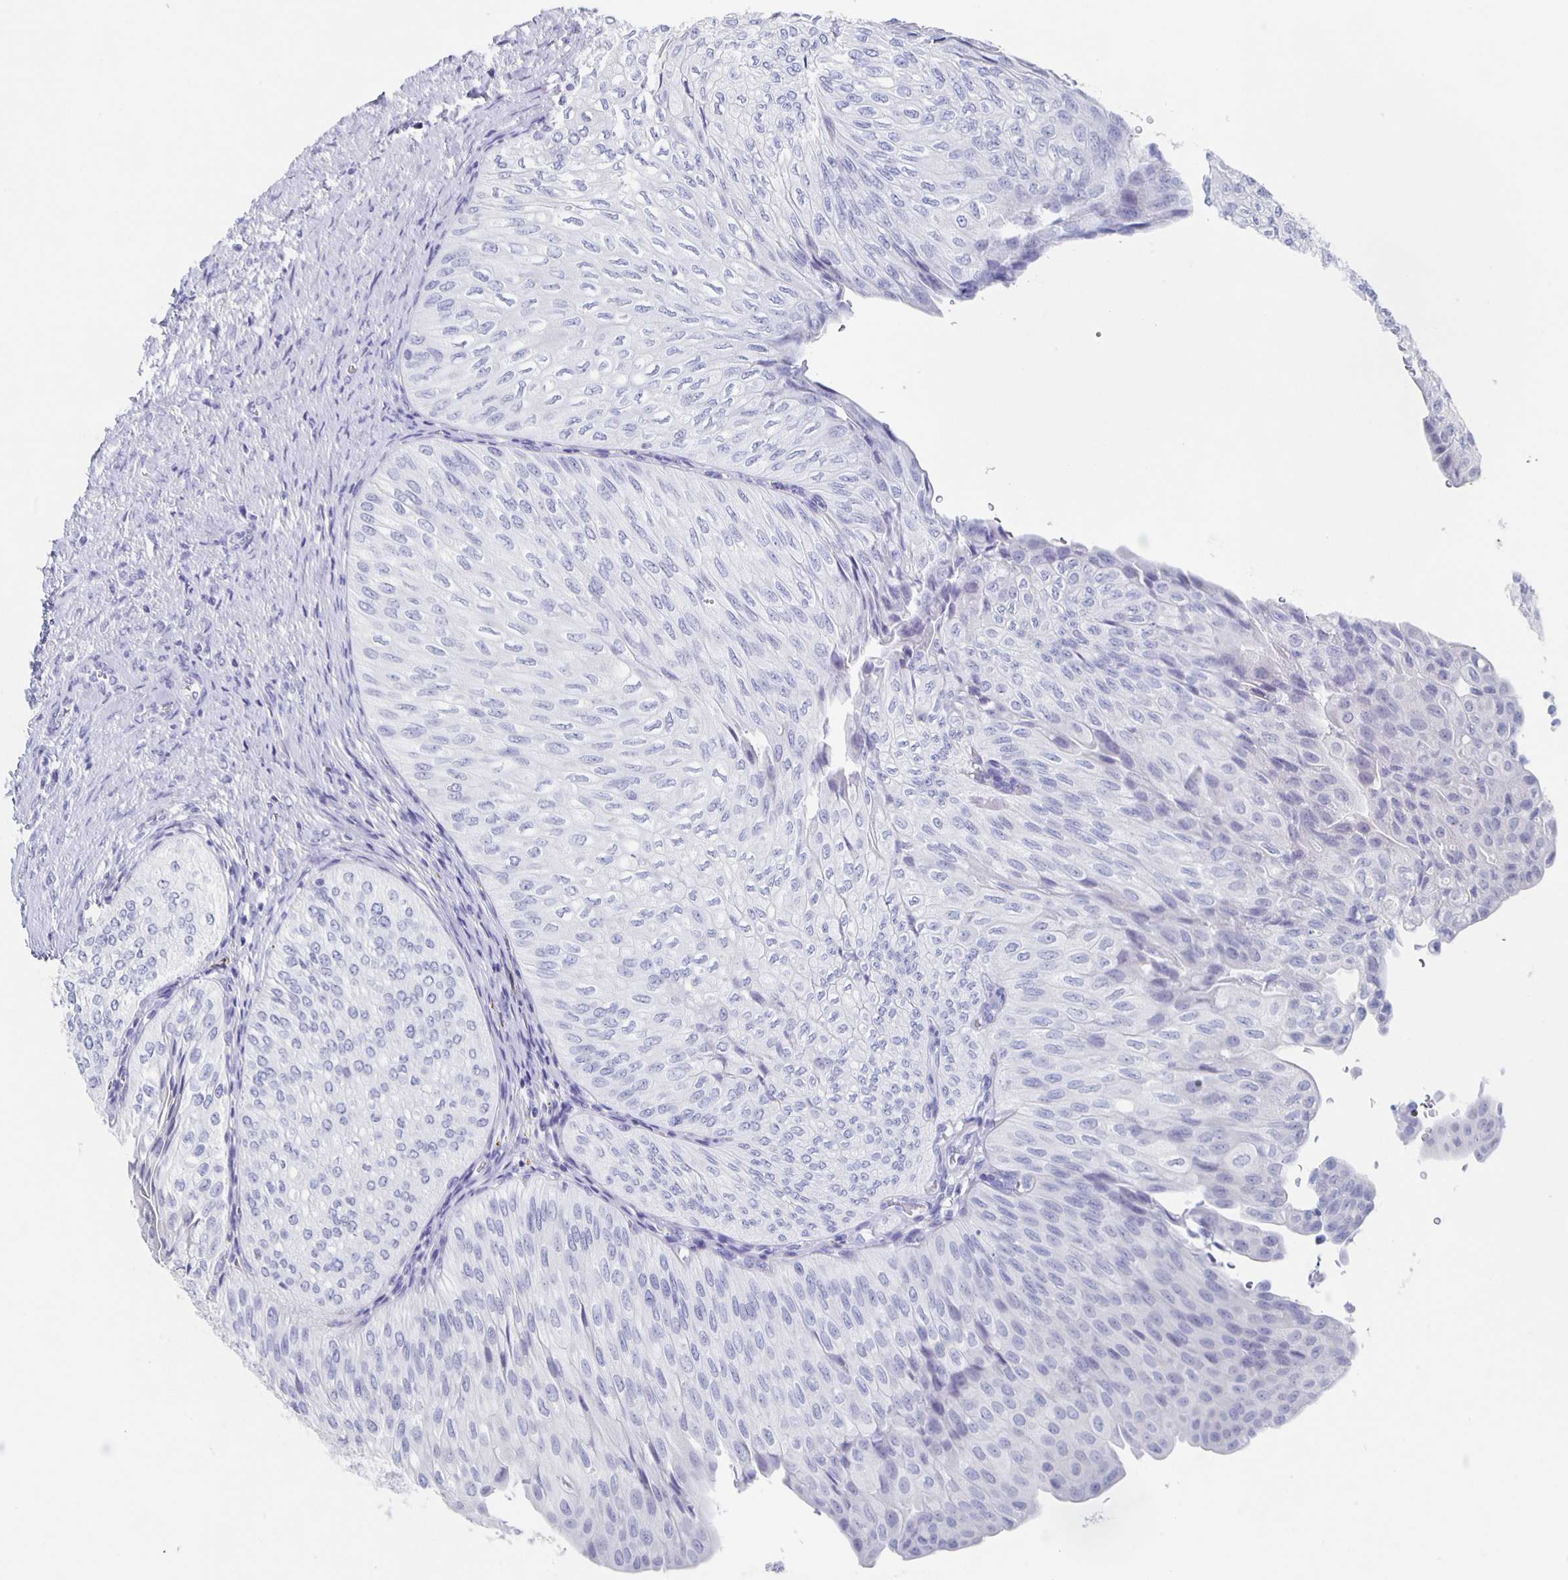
{"staining": {"intensity": "negative", "quantity": "none", "location": "none"}, "tissue": "urothelial cancer", "cell_type": "Tumor cells", "image_type": "cancer", "snomed": [{"axis": "morphology", "description": "Urothelial carcinoma, NOS"}, {"axis": "topography", "description": "Urinary bladder"}], "caption": "An IHC photomicrograph of transitional cell carcinoma is shown. There is no staining in tumor cells of transitional cell carcinoma.", "gene": "SLC34A2", "patient": {"sex": "male", "age": 62}}